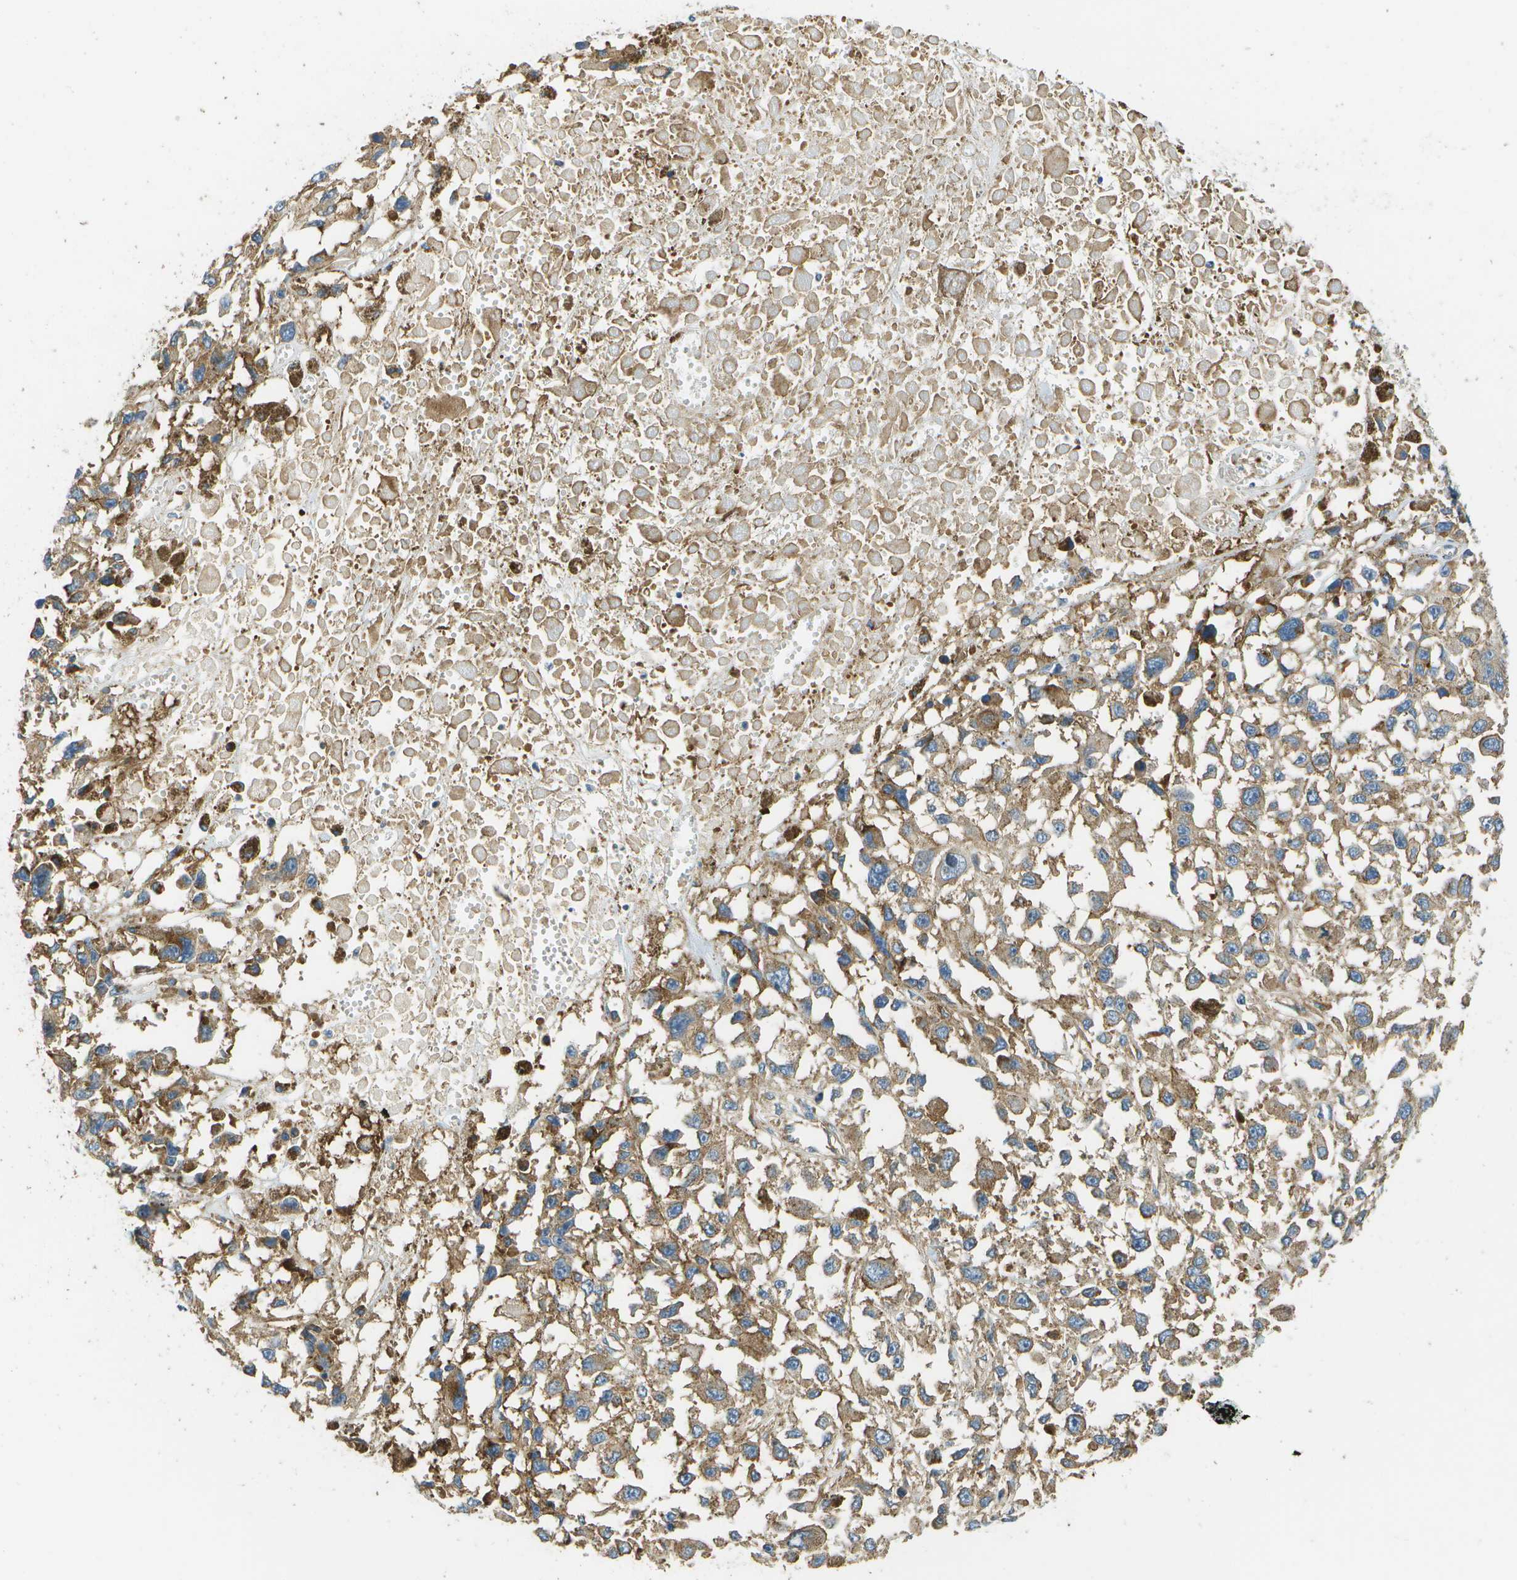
{"staining": {"intensity": "moderate", "quantity": ">75%", "location": "cytoplasmic/membranous"}, "tissue": "melanoma", "cell_type": "Tumor cells", "image_type": "cancer", "snomed": [{"axis": "morphology", "description": "Malignant melanoma, Metastatic site"}, {"axis": "topography", "description": "Lymph node"}], "caption": "IHC histopathology image of neoplastic tissue: human malignant melanoma (metastatic site) stained using immunohistochemistry (IHC) demonstrates medium levels of moderate protein expression localized specifically in the cytoplasmic/membranous of tumor cells, appearing as a cytoplasmic/membranous brown color.", "gene": "CLTC", "patient": {"sex": "male", "age": 59}}